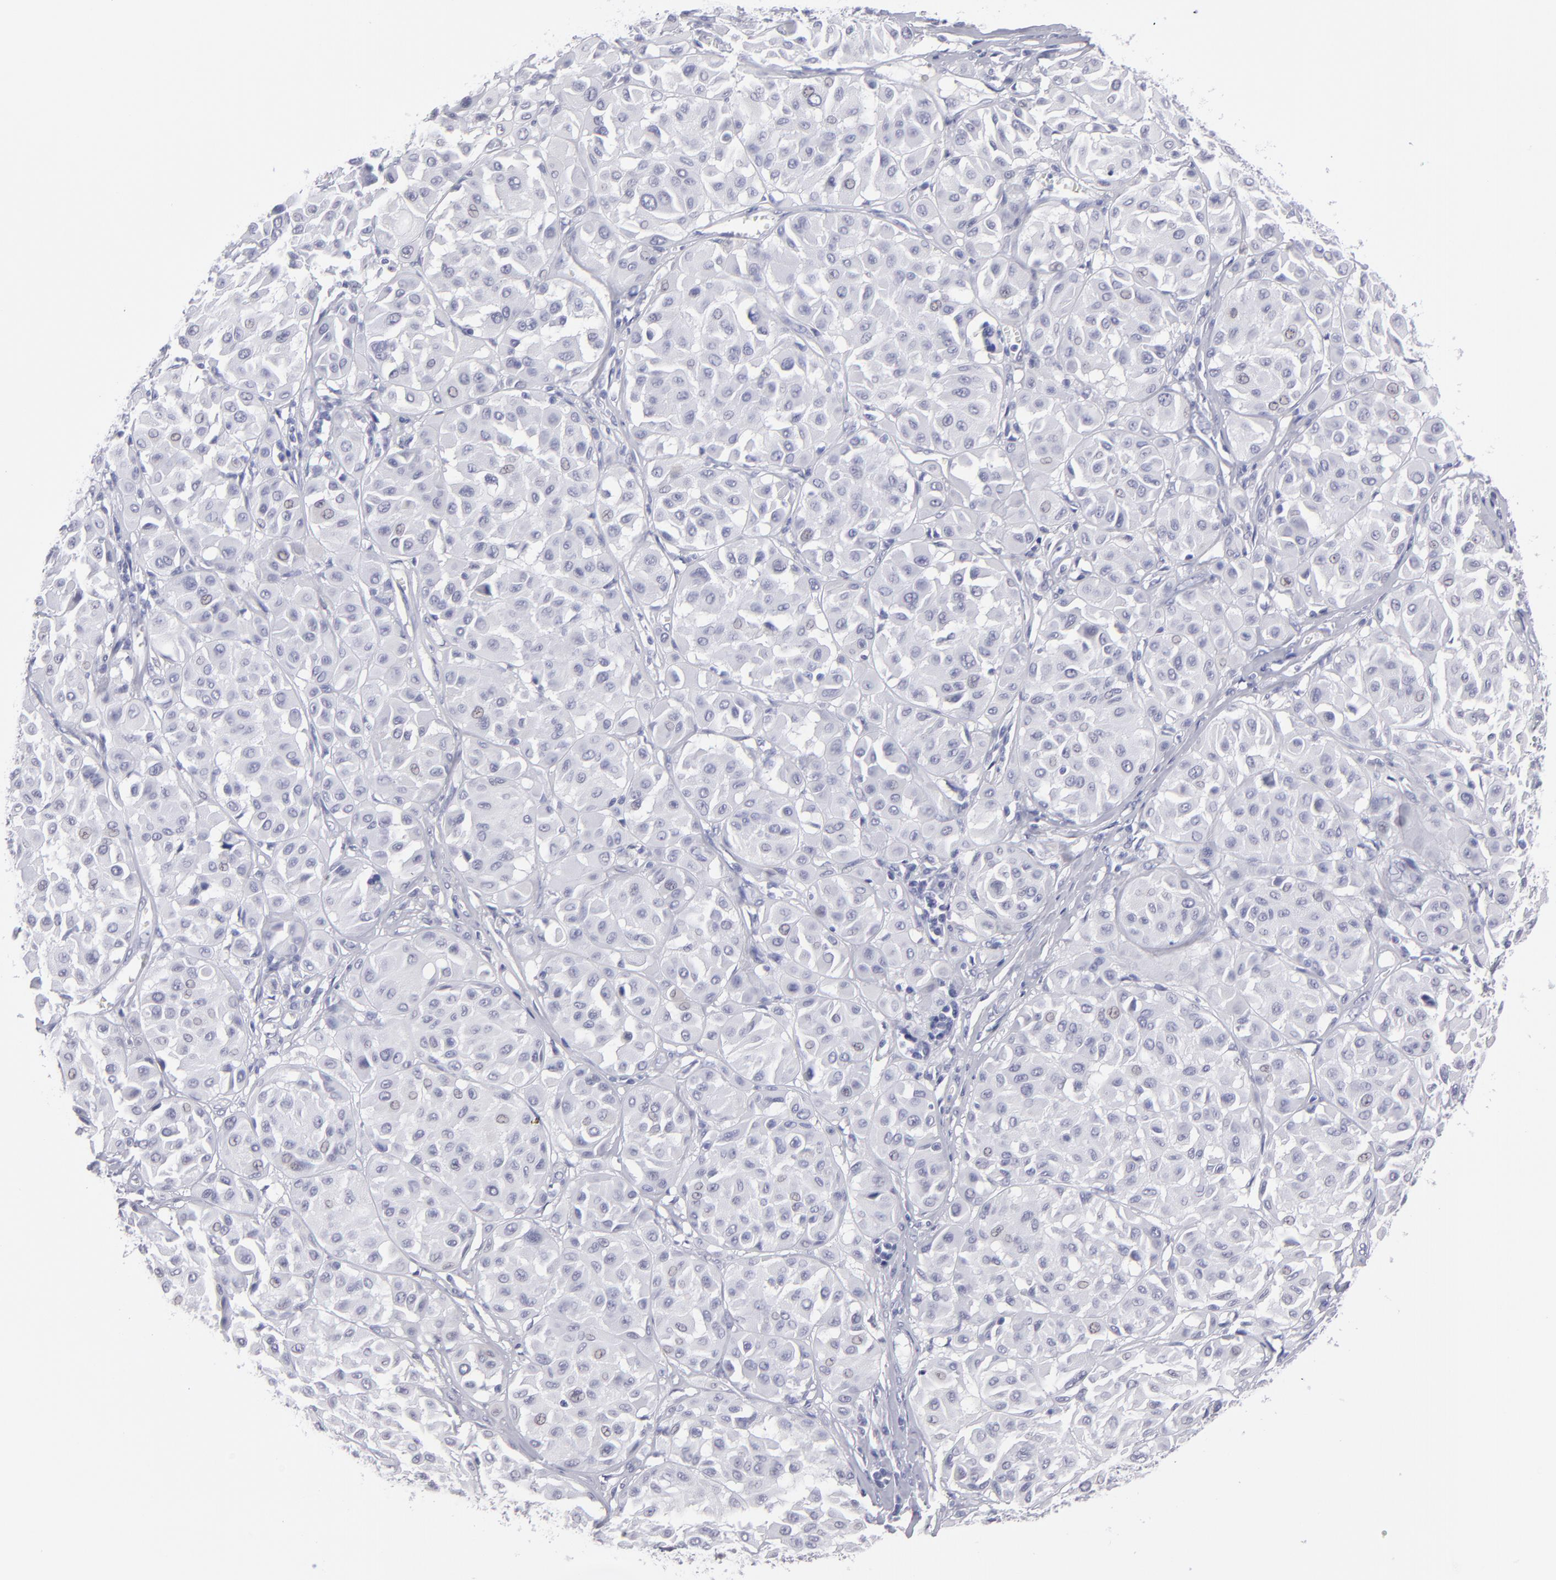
{"staining": {"intensity": "negative", "quantity": "none", "location": "none"}, "tissue": "melanoma", "cell_type": "Tumor cells", "image_type": "cancer", "snomed": [{"axis": "morphology", "description": "Malignant melanoma, Metastatic site"}, {"axis": "topography", "description": "Soft tissue"}], "caption": "Immunohistochemical staining of melanoma reveals no significant positivity in tumor cells.", "gene": "ALDOB", "patient": {"sex": "male", "age": 41}}